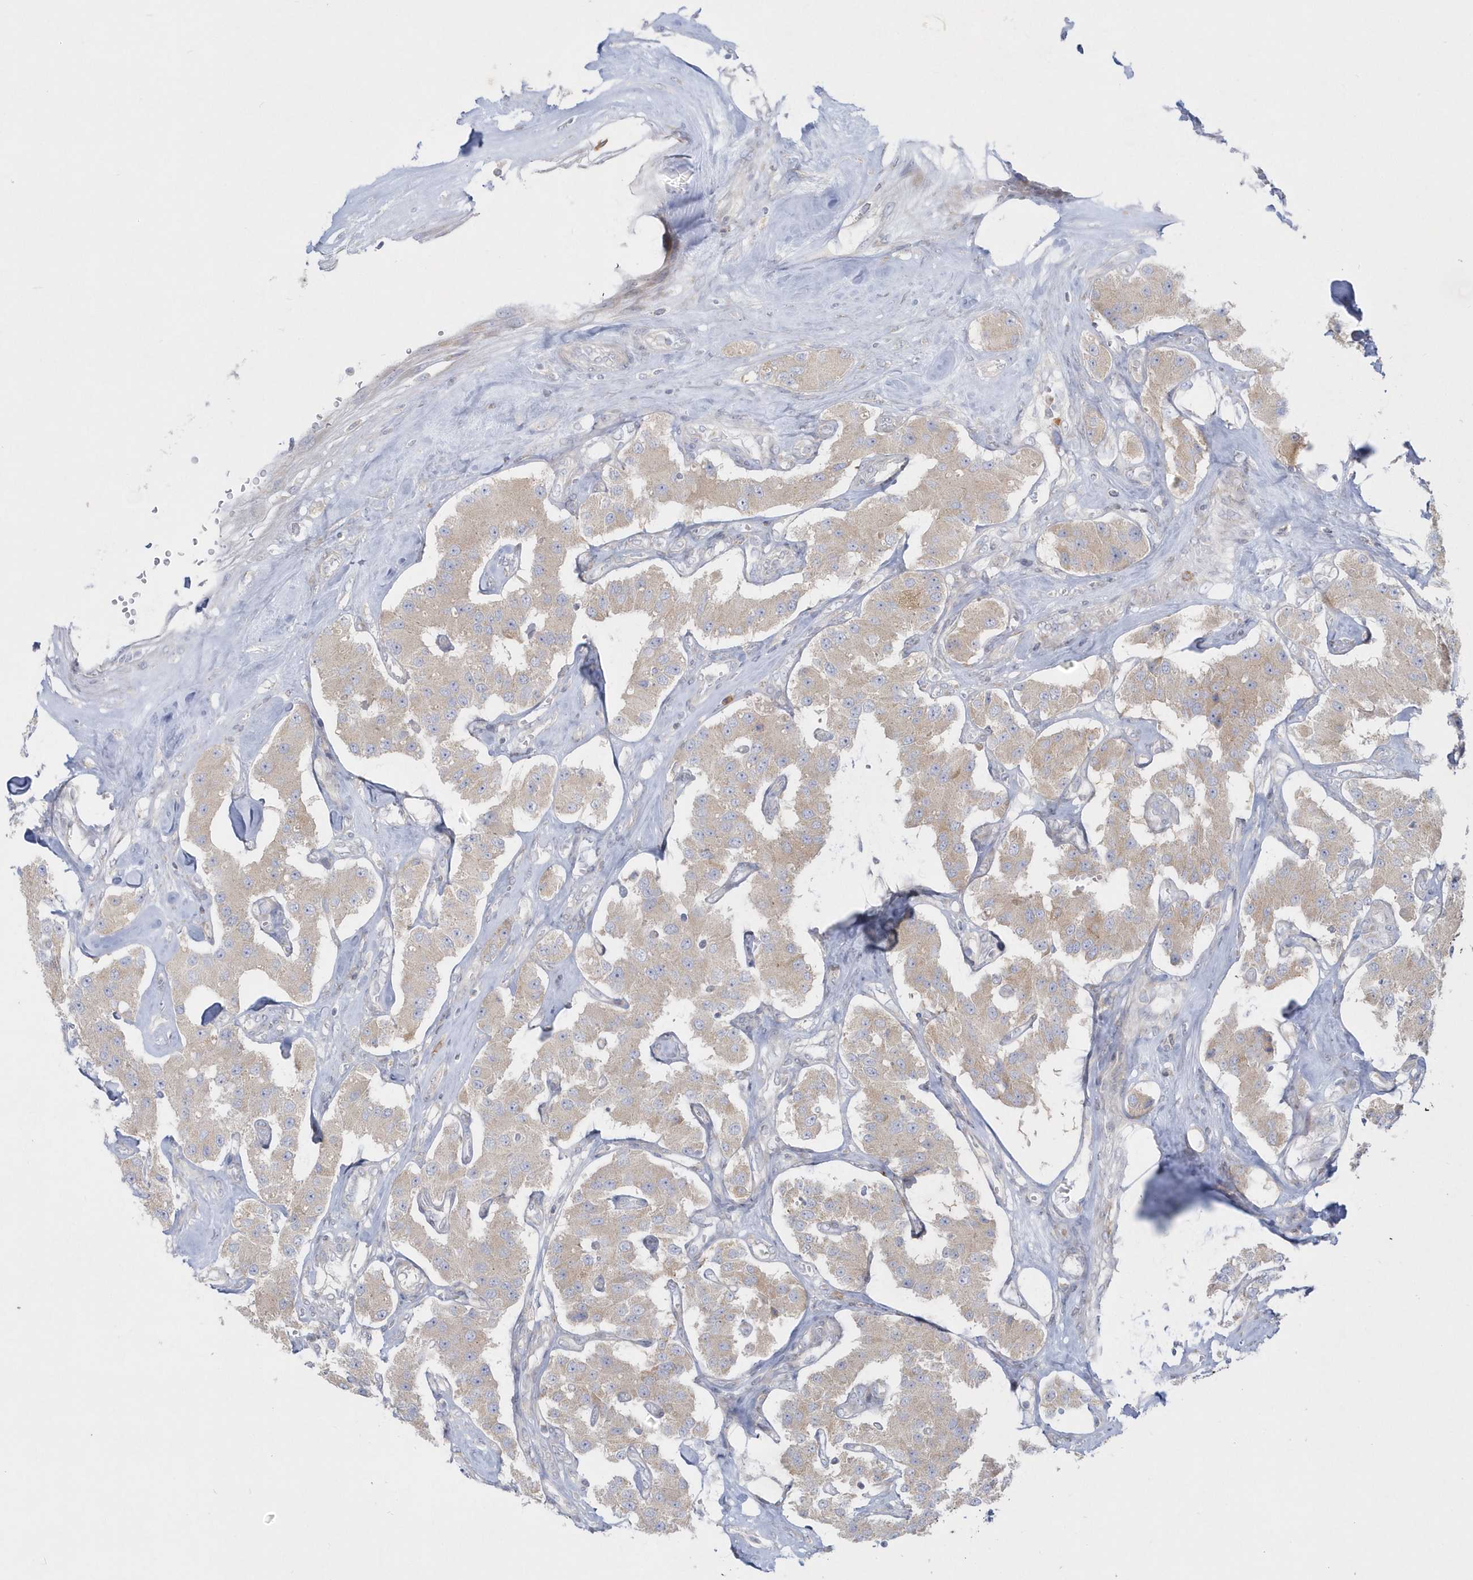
{"staining": {"intensity": "negative", "quantity": "none", "location": "none"}, "tissue": "carcinoid", "cell_type": "Tumor cells", "image_type": "cancer", "snomed": [{"axis": "morphology", "description": "Carcinoid, malignant, NOS"}, {"axis": "topography", "description": "Pancreas"}], "caption": "Tumor cells show no significant positivity in carcinoid (malignant).", "gene": "DNAJC18", "patient": {"sex": "male", "age": 41}}